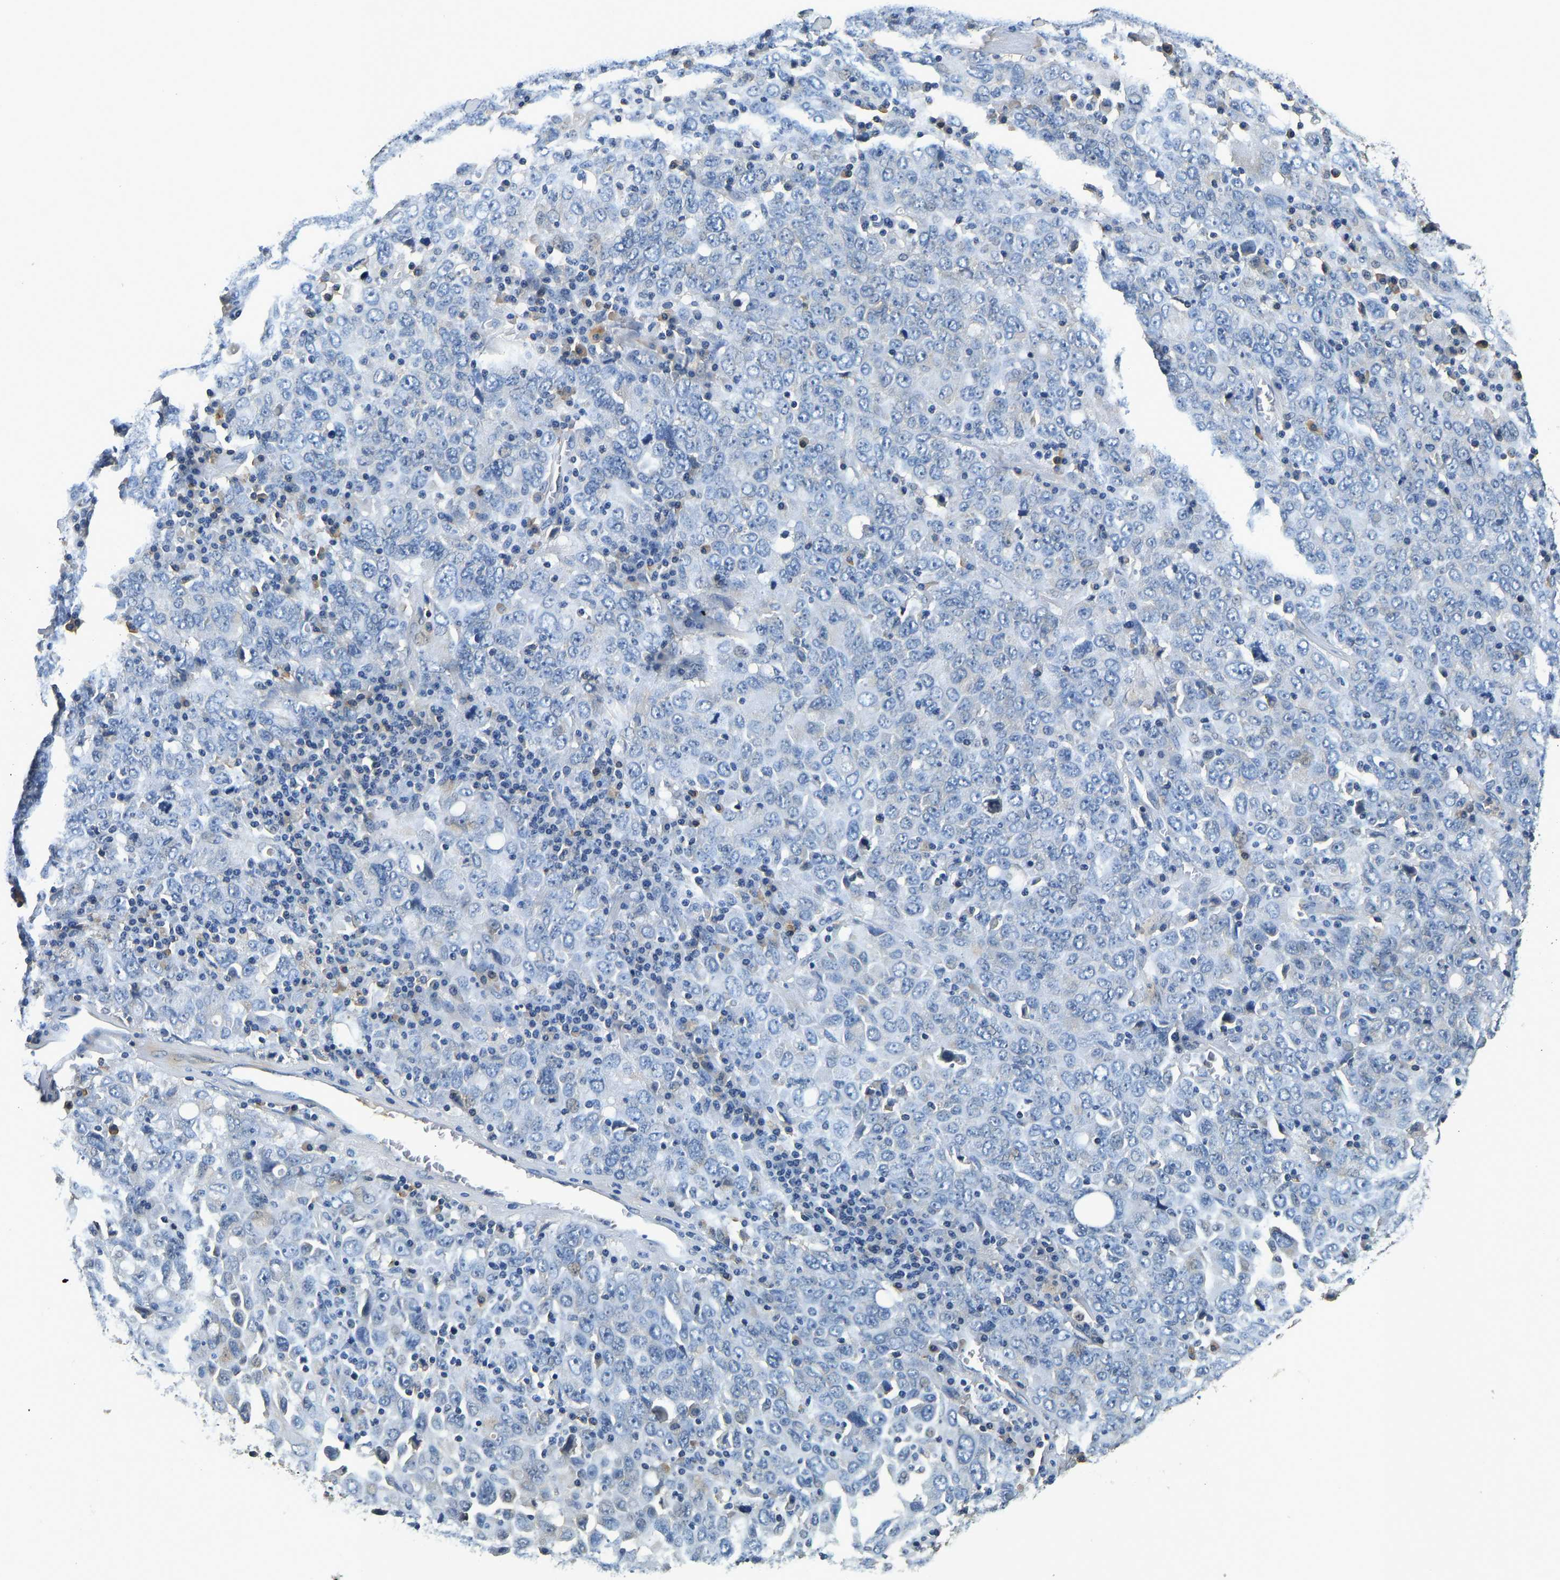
{"staining": {"intensity": "negative", "quantity": "none", "location": "none"}, "tissue": "ovarian cancer", "cell_type": "Tumor cells", "image_type": "cancer", "snomed": [{"axis": "morphology", "description": "Carcinoma, endometroid"}, {"axis": "topography", "description": "Ovary"}], "caption": "A micrograph of human ovarian cancer (endometroid carcinoma) is negative for staining in tumor cells.", "gene": "RESF1", "patient": {"sex": "female", "age": 62}}